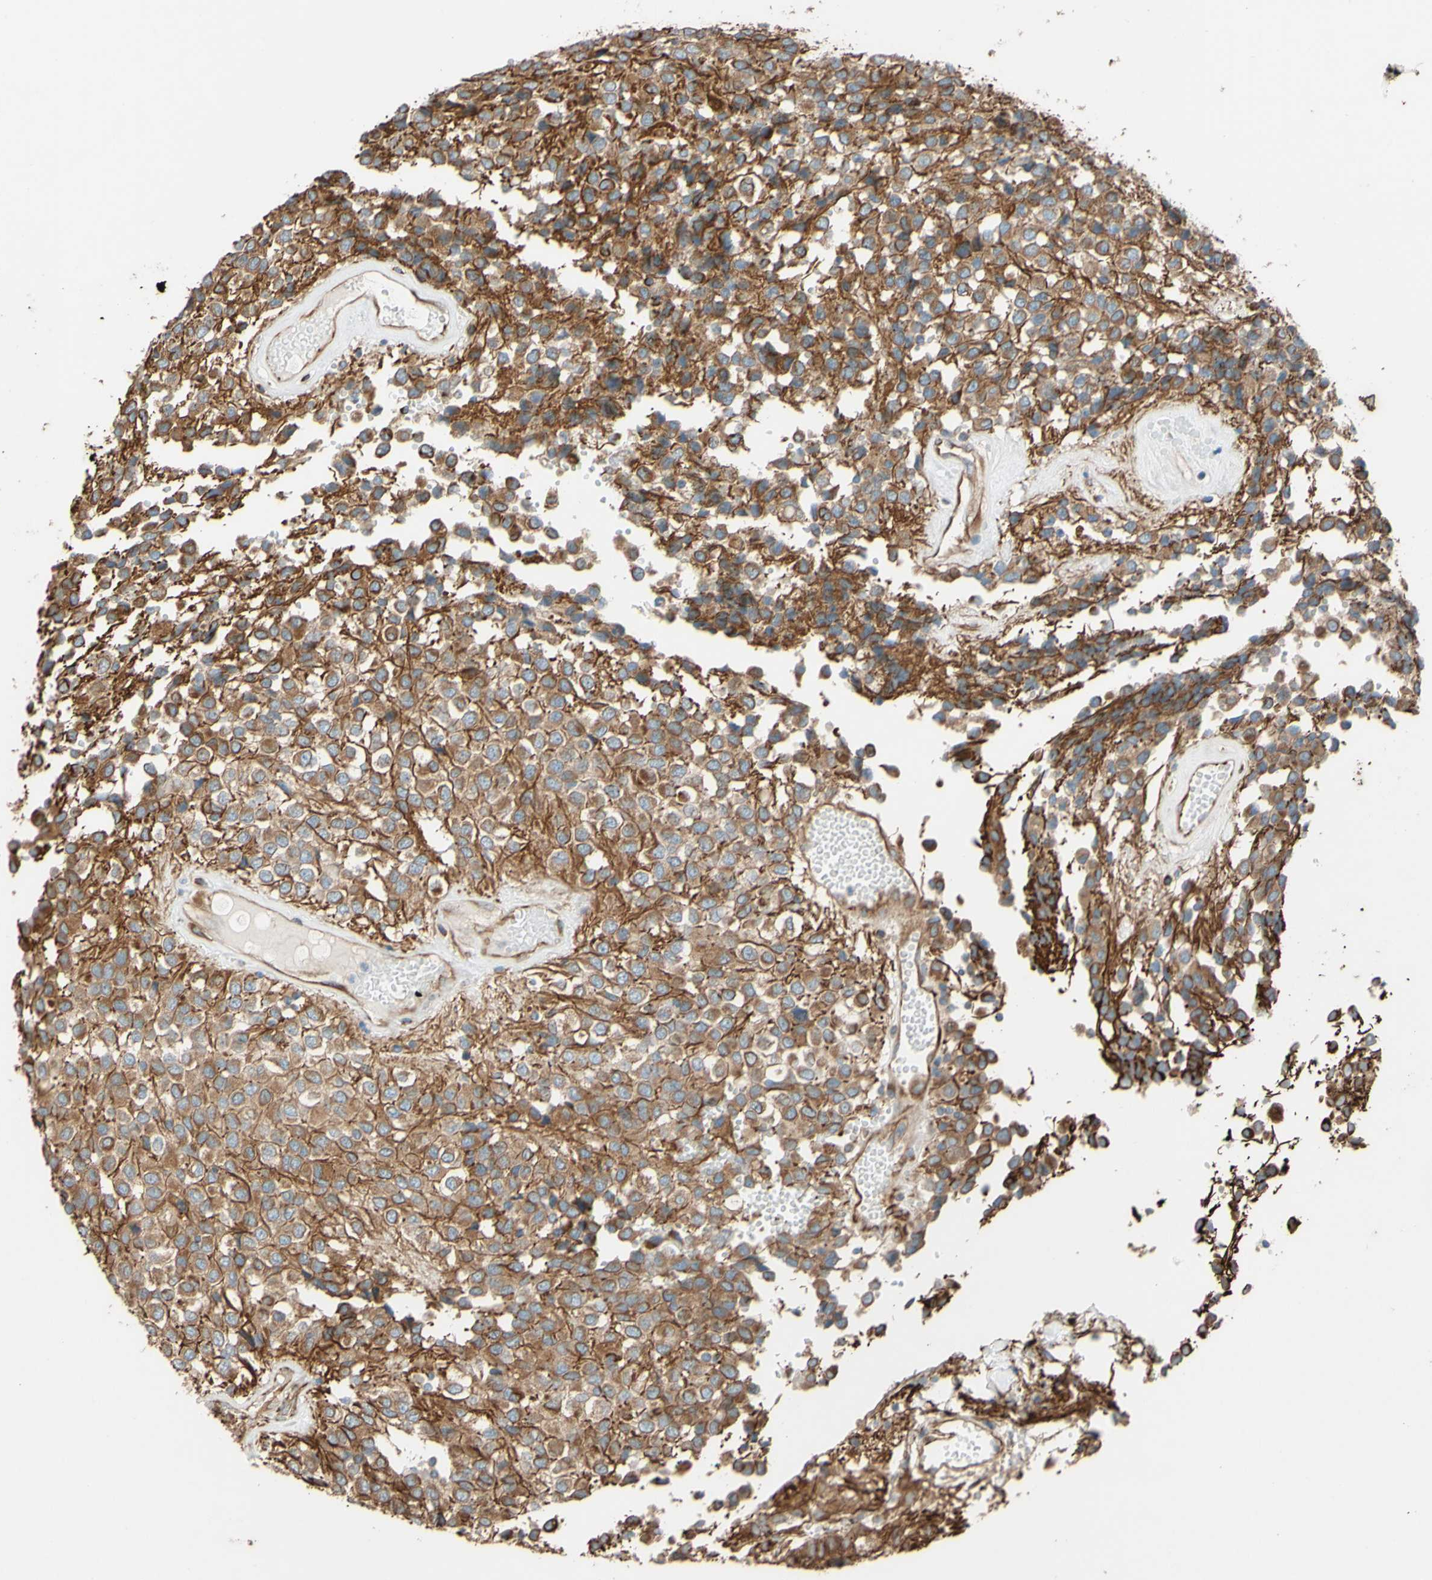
{"staining": {"intensity": "moderate", "quantity": ">75%", "location": "cytoplasmic/membranous"}, "tissue": "glioma", "cell_type": "Tumor cells", "image_type": "cancer", "snomed": [{"axis": "morphology", "description": "Glioma, malignant, High grade"}, {"axis": "topography", "description": "Brain"}], "caption": "High-grade glioma (malignant) was stained to show a protein in brown. There is medium levels of moderate cytoplasmic/membranous expression in about >75% of tumor cells. Ihc stains the protein of interest in brown and the nuclei are stained blue.", "gene": "C1orf43", "patient": {"sex": "male", "age": 32}}